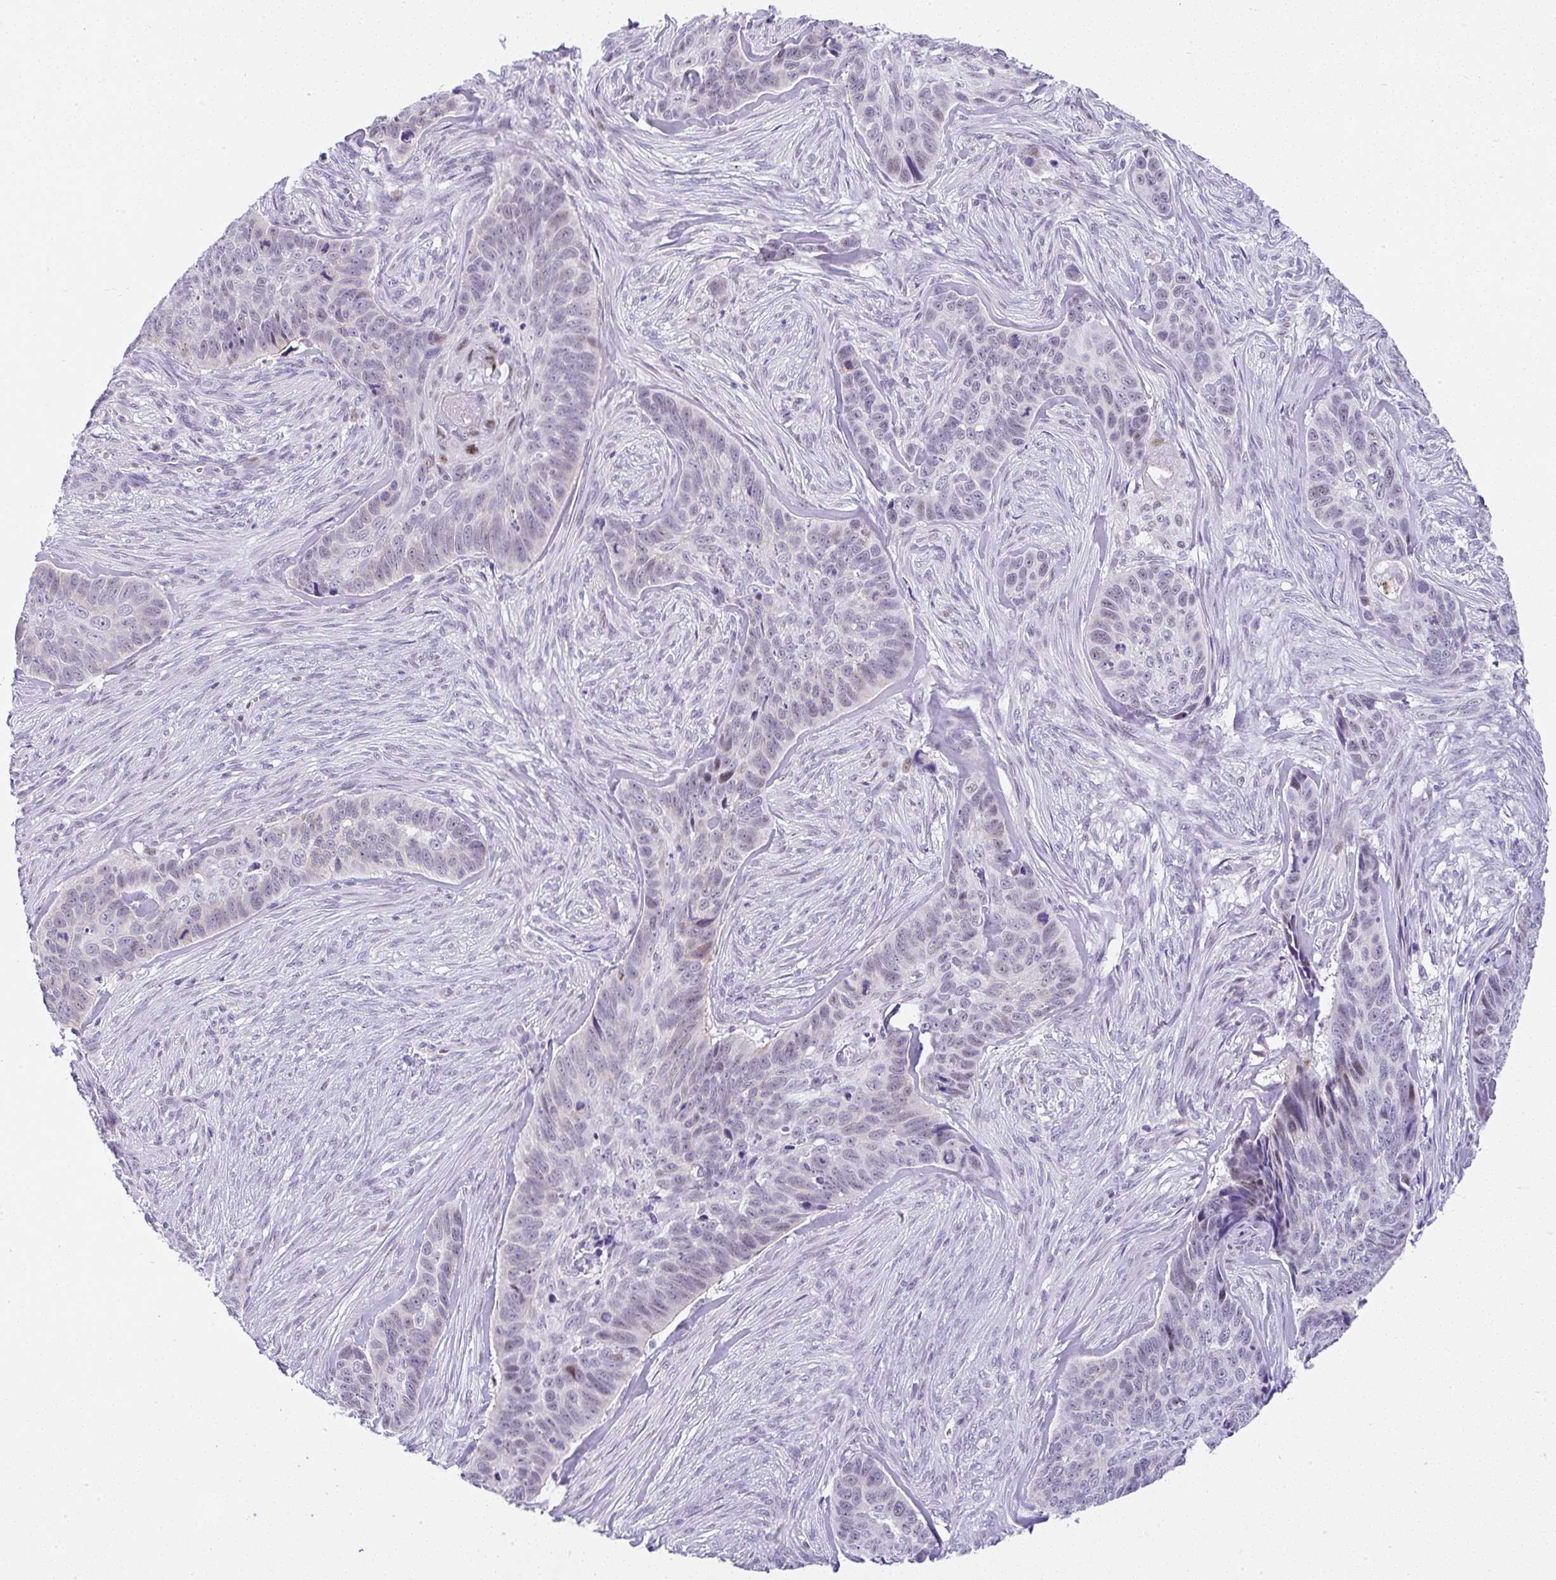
{"staining": {"intensity": "weak", "quantity": "<25%", "location": "nuclear"}, "tissue": "skin cancer", "cell_type": "Tumor cells", "image_type": "cancer", "snomed": [{"axis": "morphology", "description": "Basal cell carcinoma"}, {"axis": "topography", "description": "Skin"}], "caption": "This micrograph is of skin cancer stained with IHC to label a protein in brown with the nuclei are counter-stained blue. There is no expression in tumor cells.", "gene": "NR1D2", "patient": {"sex": "female", "age": 82}}